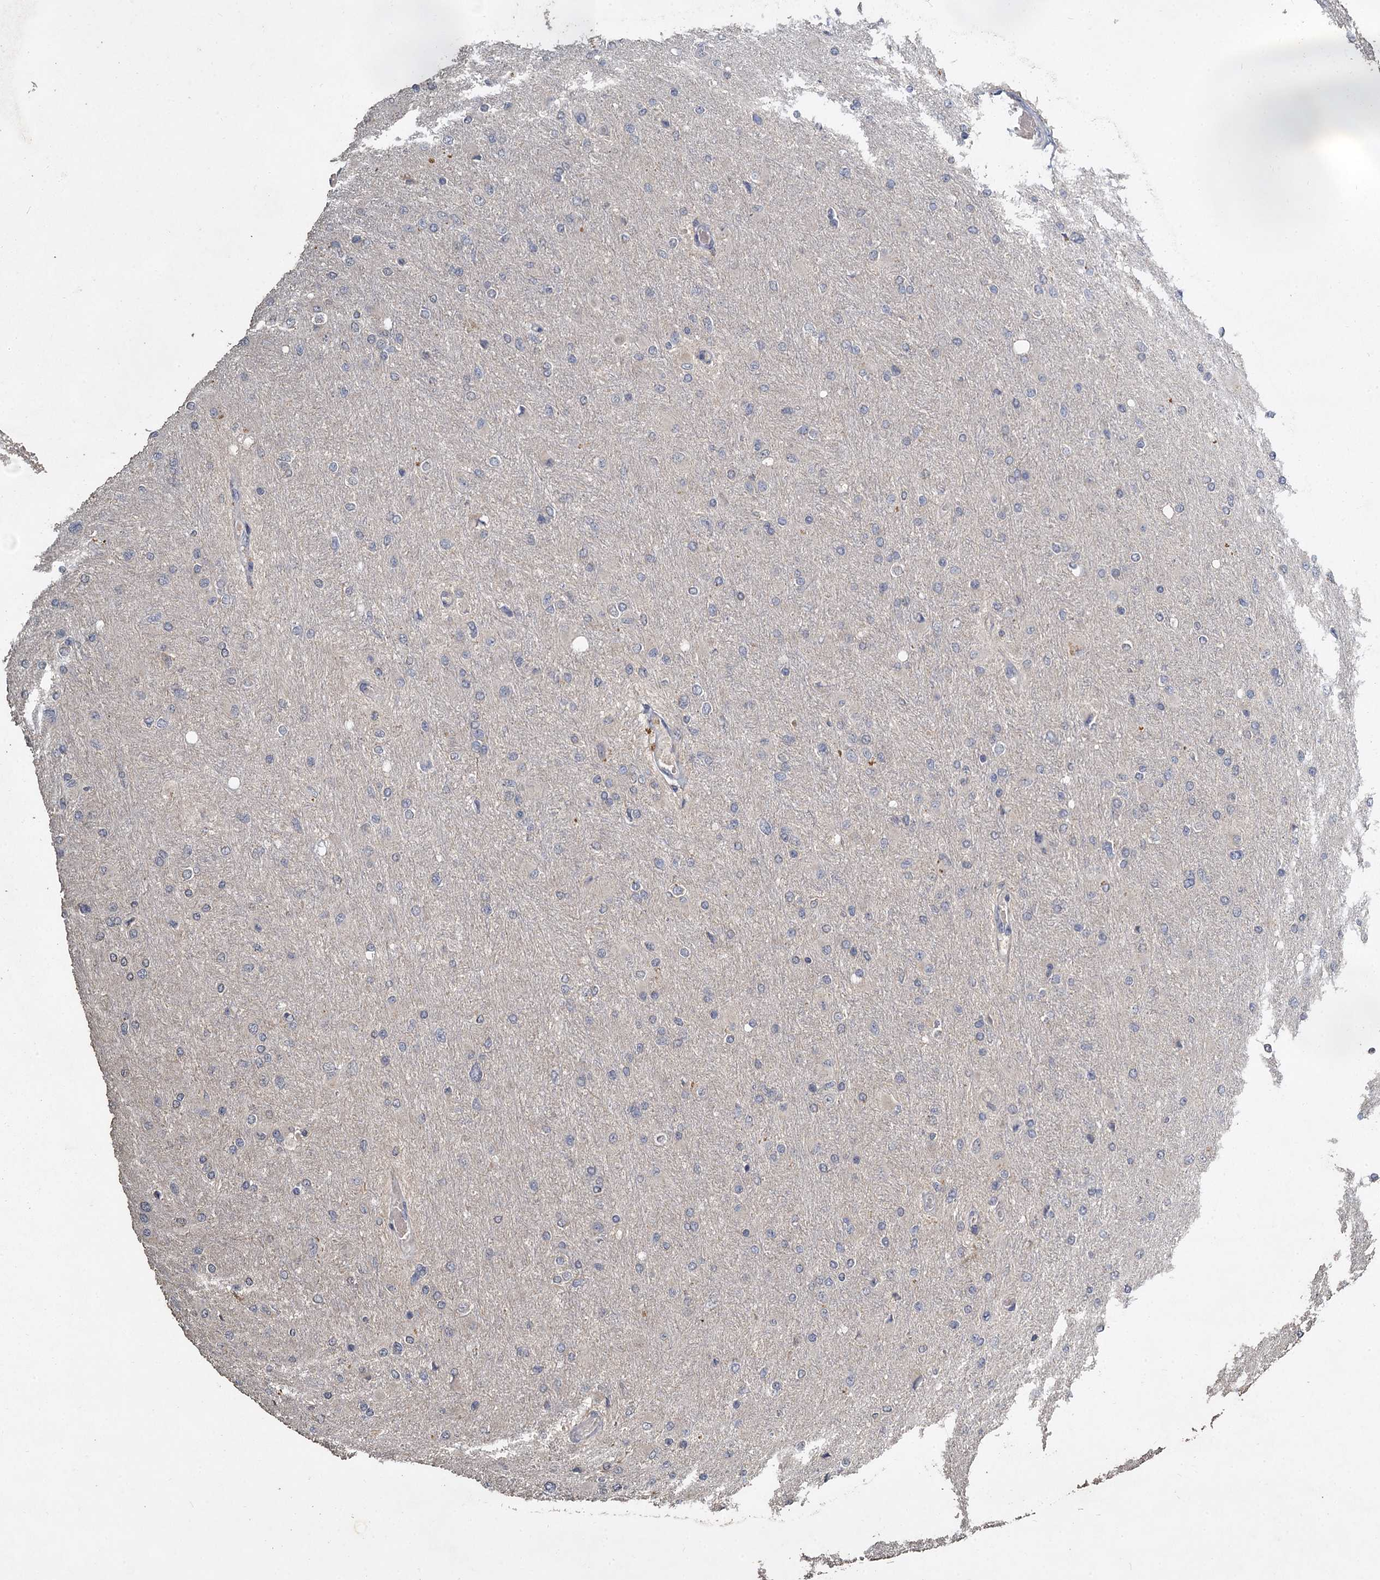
{"staining": {"intensity": "negative", "quantity": "none", "location": "none"}, "tissue": "glioma", "cell_type": "Tumor cells", "image_type": "cancer", "snomed": [{"axis": "morphology", "description": "Glioma, malignant, High grade"}, {"axis": "topography", "description": "Cerebral cortex"}], "caption": "Protein analysis of malignant glioma (high-grade) shows no significant expression in tumor cells.", "gene": "CCDC61", "patient": {"sex": "female", "age": 36}}